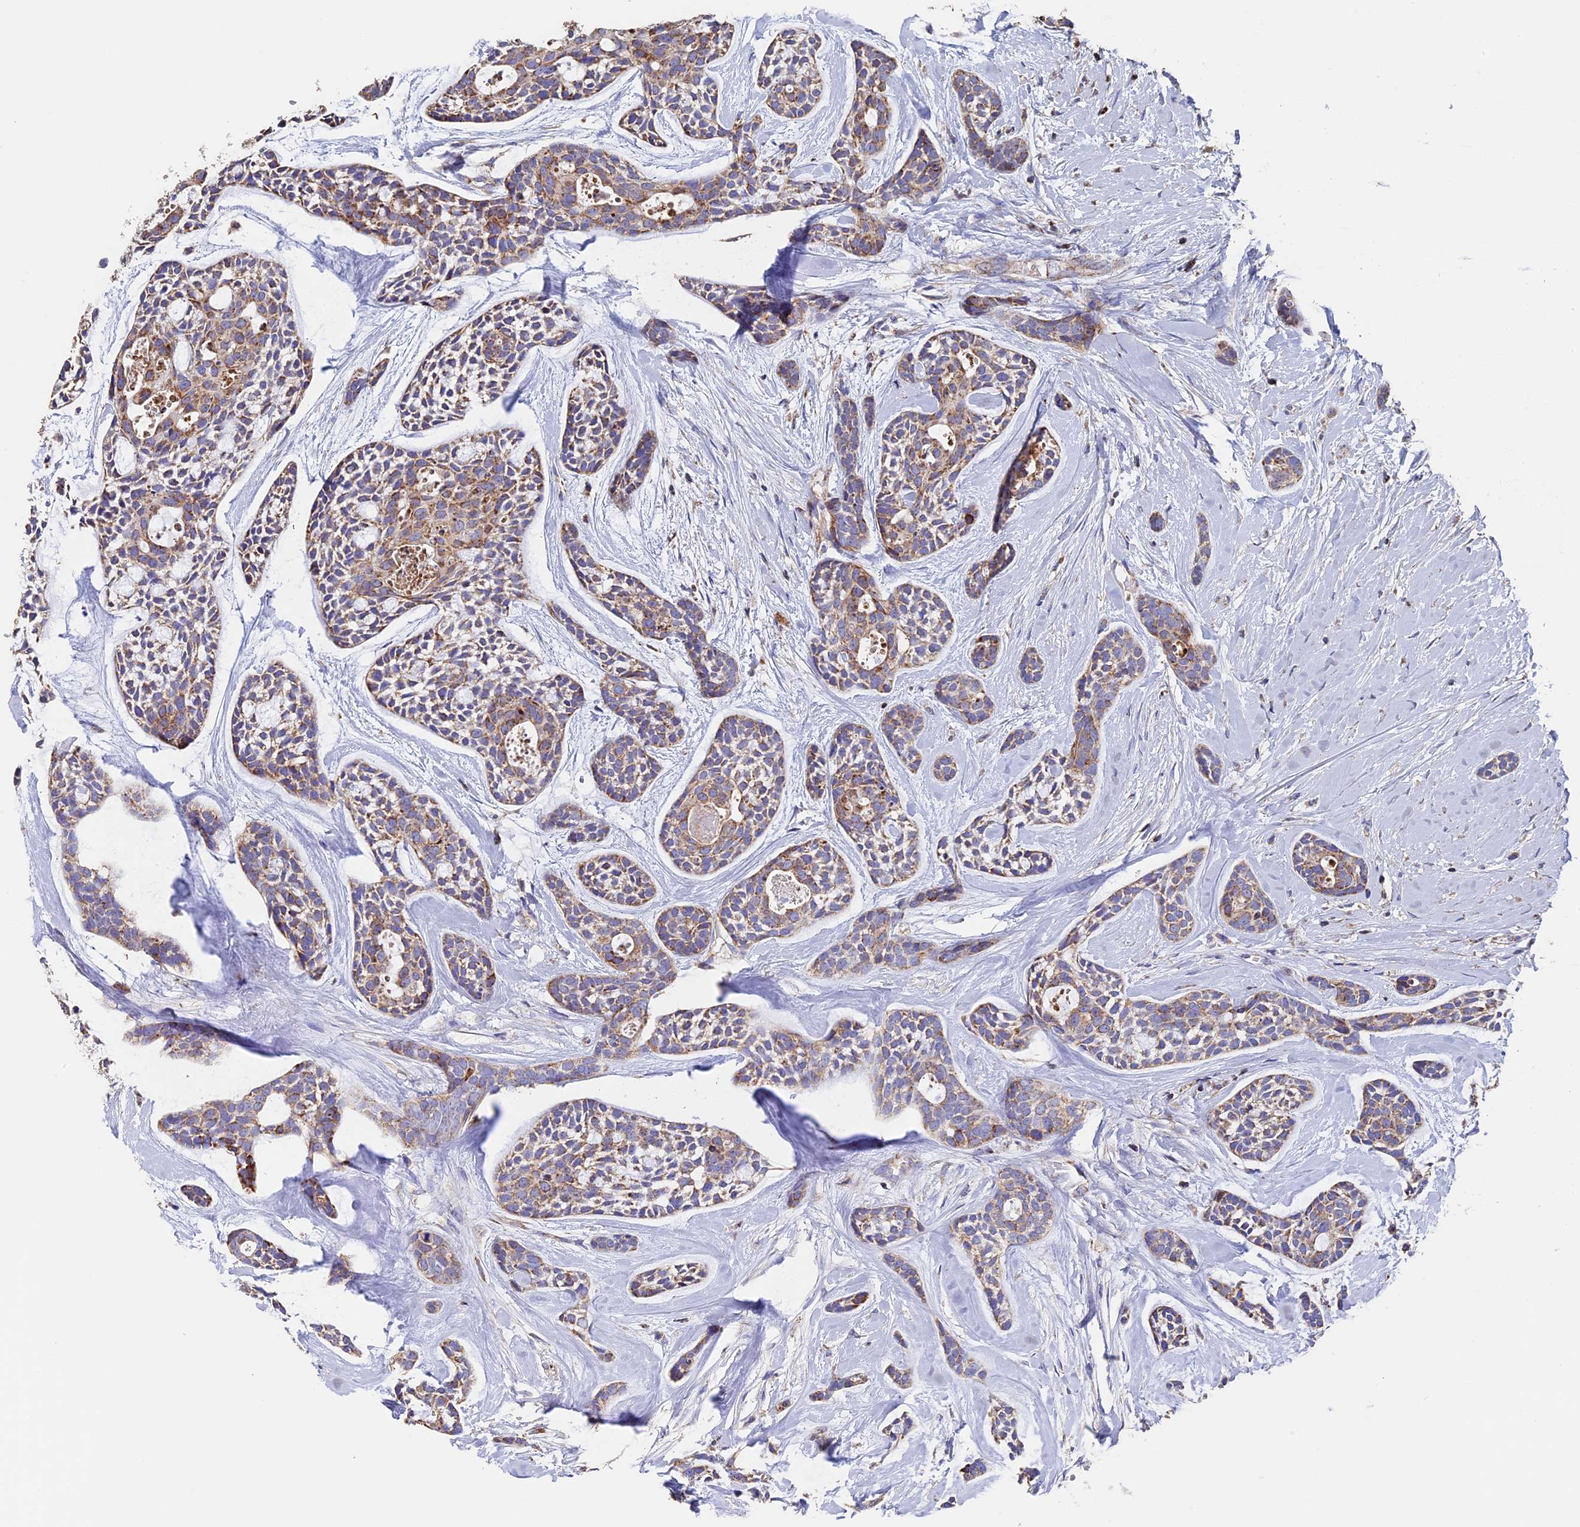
{"staining": {"intensity": "weak", "quantity": "25%-75%", "location": "cytoplasmic/membranous"}, "tissue": "head and neck cancer", "cell_type": "Tumor cells", "image_type": "cancer", "snomed": [{"axis": "morphology", "description": "Adenocarcinoma, NOS"}, {"axis": "topography", "description": "Subcutis"}, {"axis": "topography", "description": "Head-Neck"}], "caption": "Immunohistochemistry staining of adenocarcinoma (head and neck), which demonstrates low levels of weak cytoplasmic/membranous staining in approximately 25%-75% of tumor cells indicating weak cytoplasmic/membranous protein positivity. The staining was performed using DAB (3,3'-diaminobenzidine) (brown) for protein detection and nuclei were counterstained in hematoxylin (blue).", "gene": "ADAT1", "patient": {"sex": "female", "age": 73}}